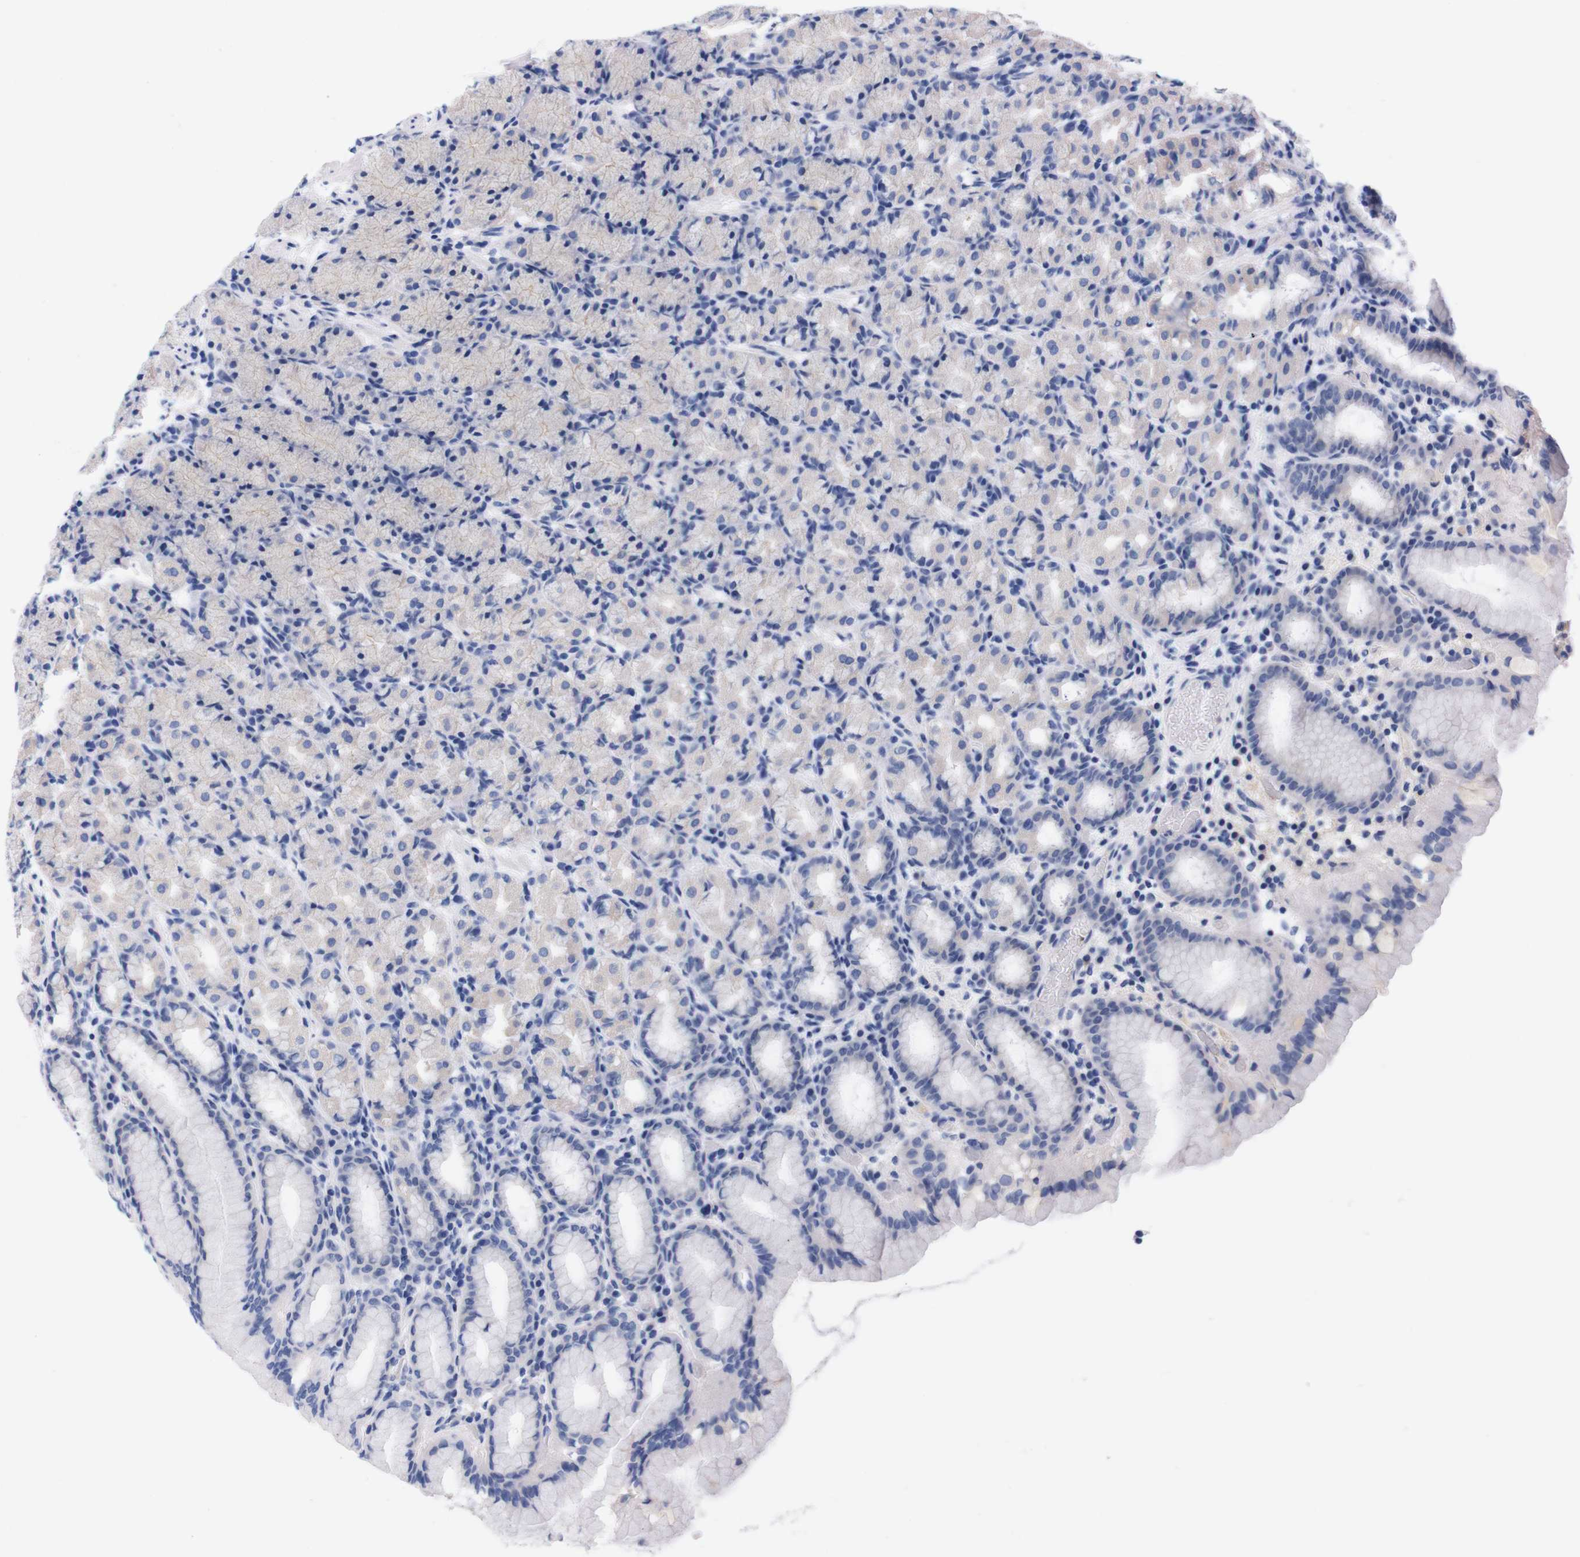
{"staining": {"intensity": "weak", "quantity": "<25%", "location": "cytoplasmic/membranous"}, "tissue": "stomach", "cell_type": "Glandular cells", "image_type": "normal", "snomed": [{"axis": "morphology", "description": "Normal tissue, NOS"}, {"axis": "topography", "description": "Stomach, upper"}], "caption": "High power microscopy micrograph of an immunohistochemistry histopathology image of normal stomach, revealing no significant expression in glandular cells.", "gene": "FAM210A", "patient": {"sex": "male", "age": 68}}